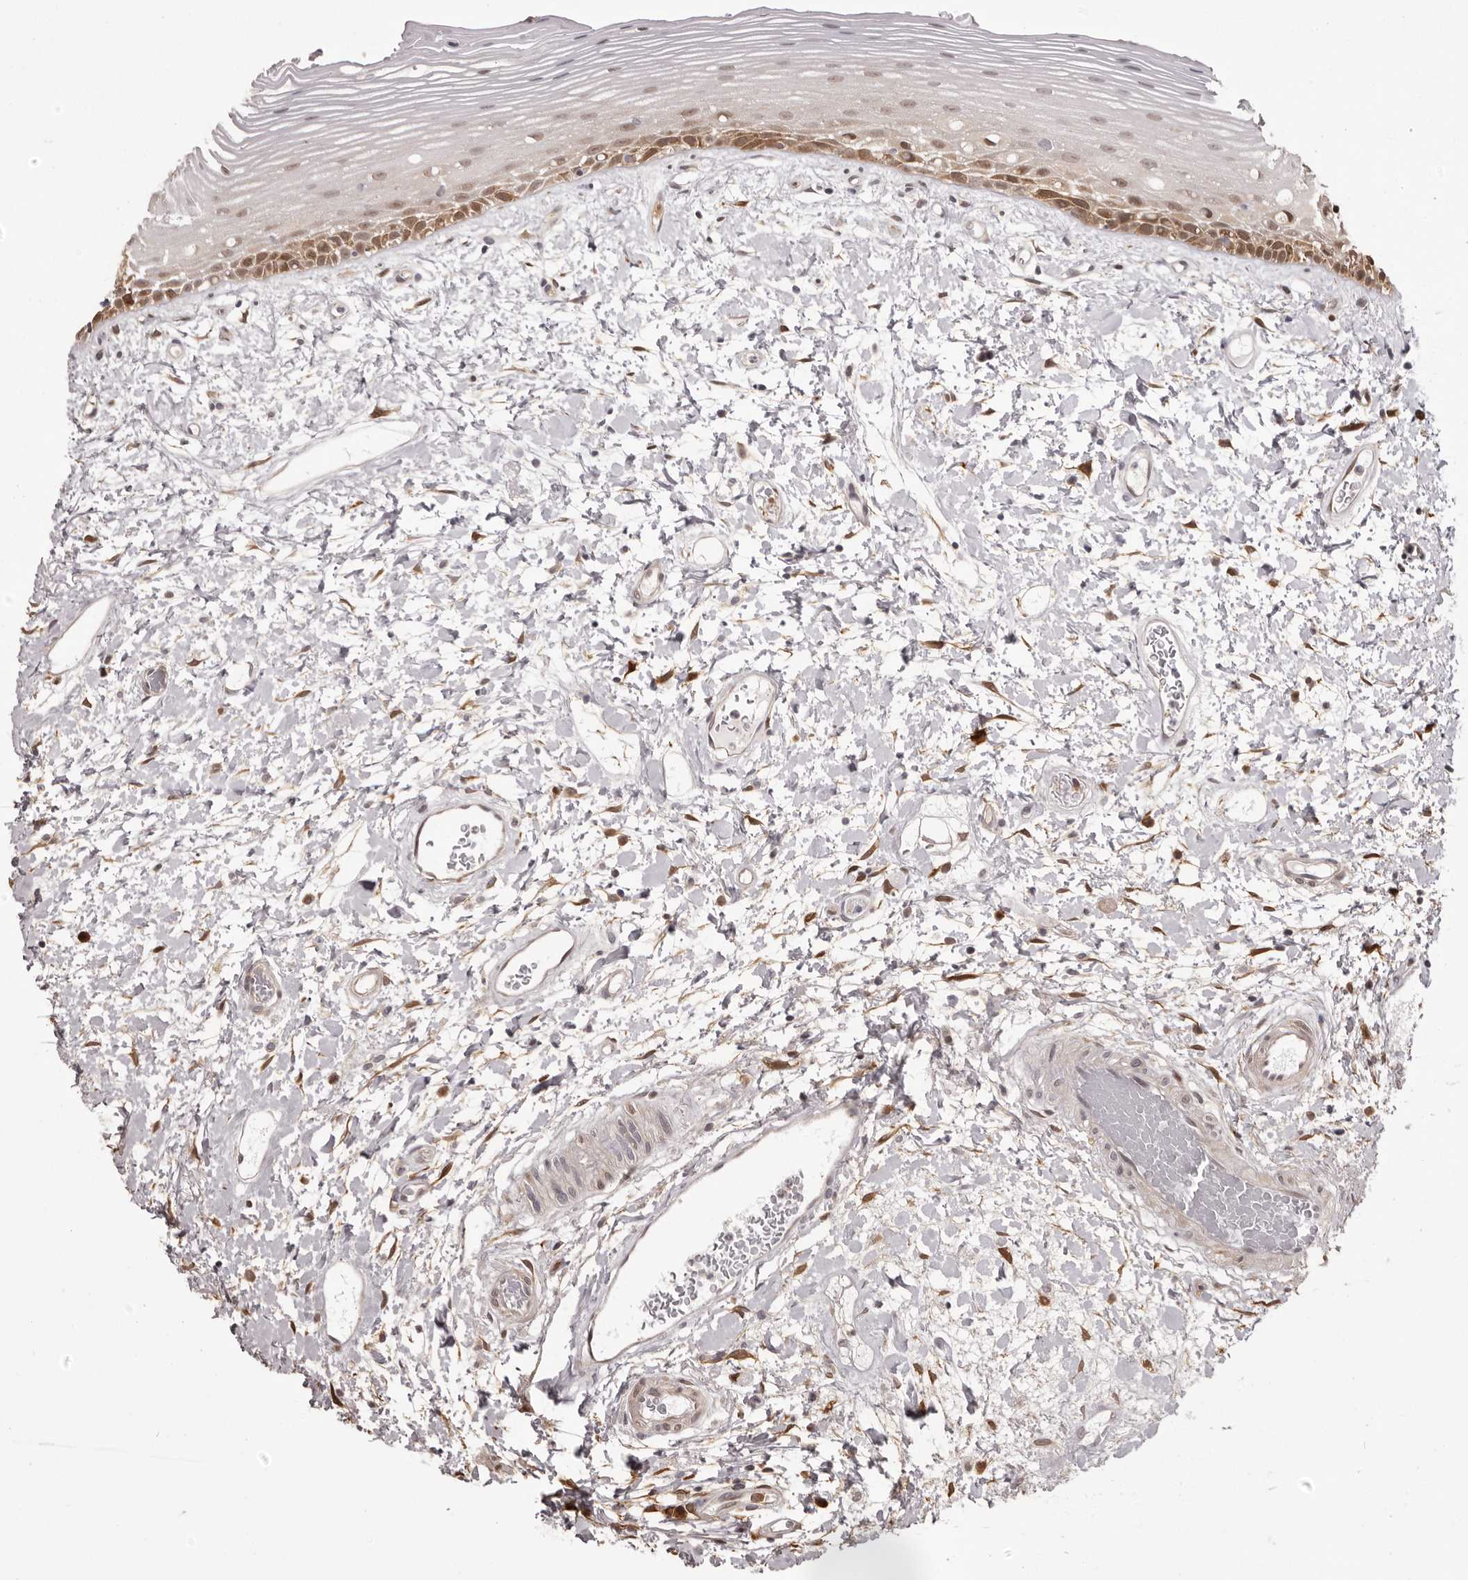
{"staining": {"intensity": "moderate", "quantity": "25%-75%", "location": "cytoplasmic/membranous,nuclear"}, "tissue": "oral mucosa", "cell_type": "Squamous epithelial cells", "image_type": "normal", "snomed": [{"axis": "morphology", "description": "Normal tissue, NOS"}, {"axis": "topography", "description": "Oral tissue"}], "caption": "Normal oral mucosa reveals moderate cytoplasmic/membranous,nuclear expression in about 25%-75% of squamous epithelial cells, visualized by immunohistochemistry. The protein of interest is shown in brown color, while the nuclei are stained blue.", "gene": "GFOD1", "patient": {"sex": "female", "age": 76}}